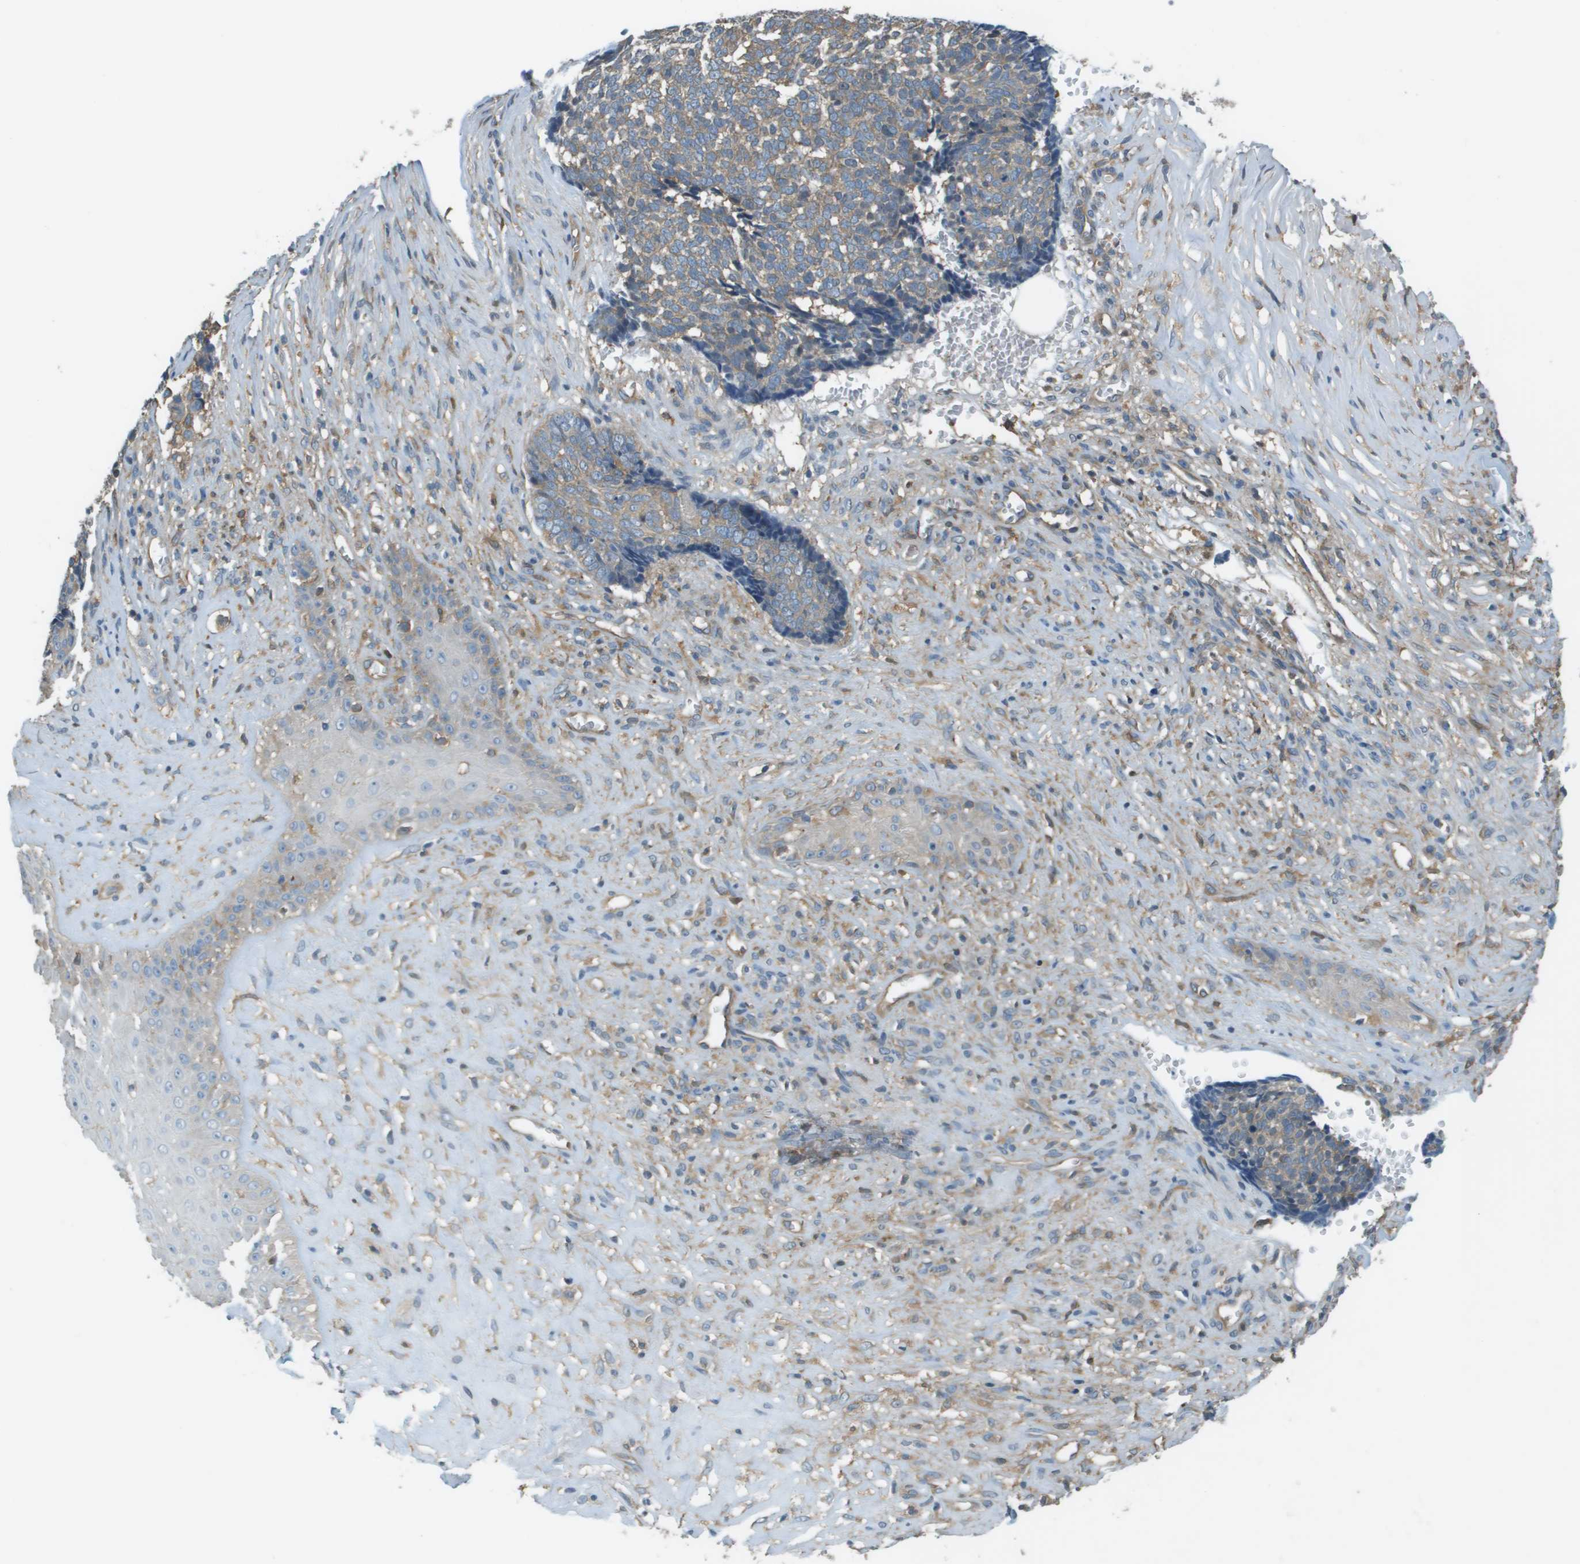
{"staining": {"intensity": "weak", "quantity": "25%-75%", "location": "cytoplasmic/membranous"}, "tissue": "skin cancer", "cell_type": "Tumor cells", "image_type": "cancer", "snomed": [{"axis": "morphology", "description": "Basal cell carcinoma"}, {"axis": "topography", "description": "Skin"}], "caption": "The immunohistochemical stain labels weak cytoplasmic/membranous staining in tumor cells of basal cell carcinoma (skin) tissue. (Brightfield microscopy of DAB IHC at high magnification).", "gene": "CORO1B", "patient": {"sex": "male", "age": 84}}